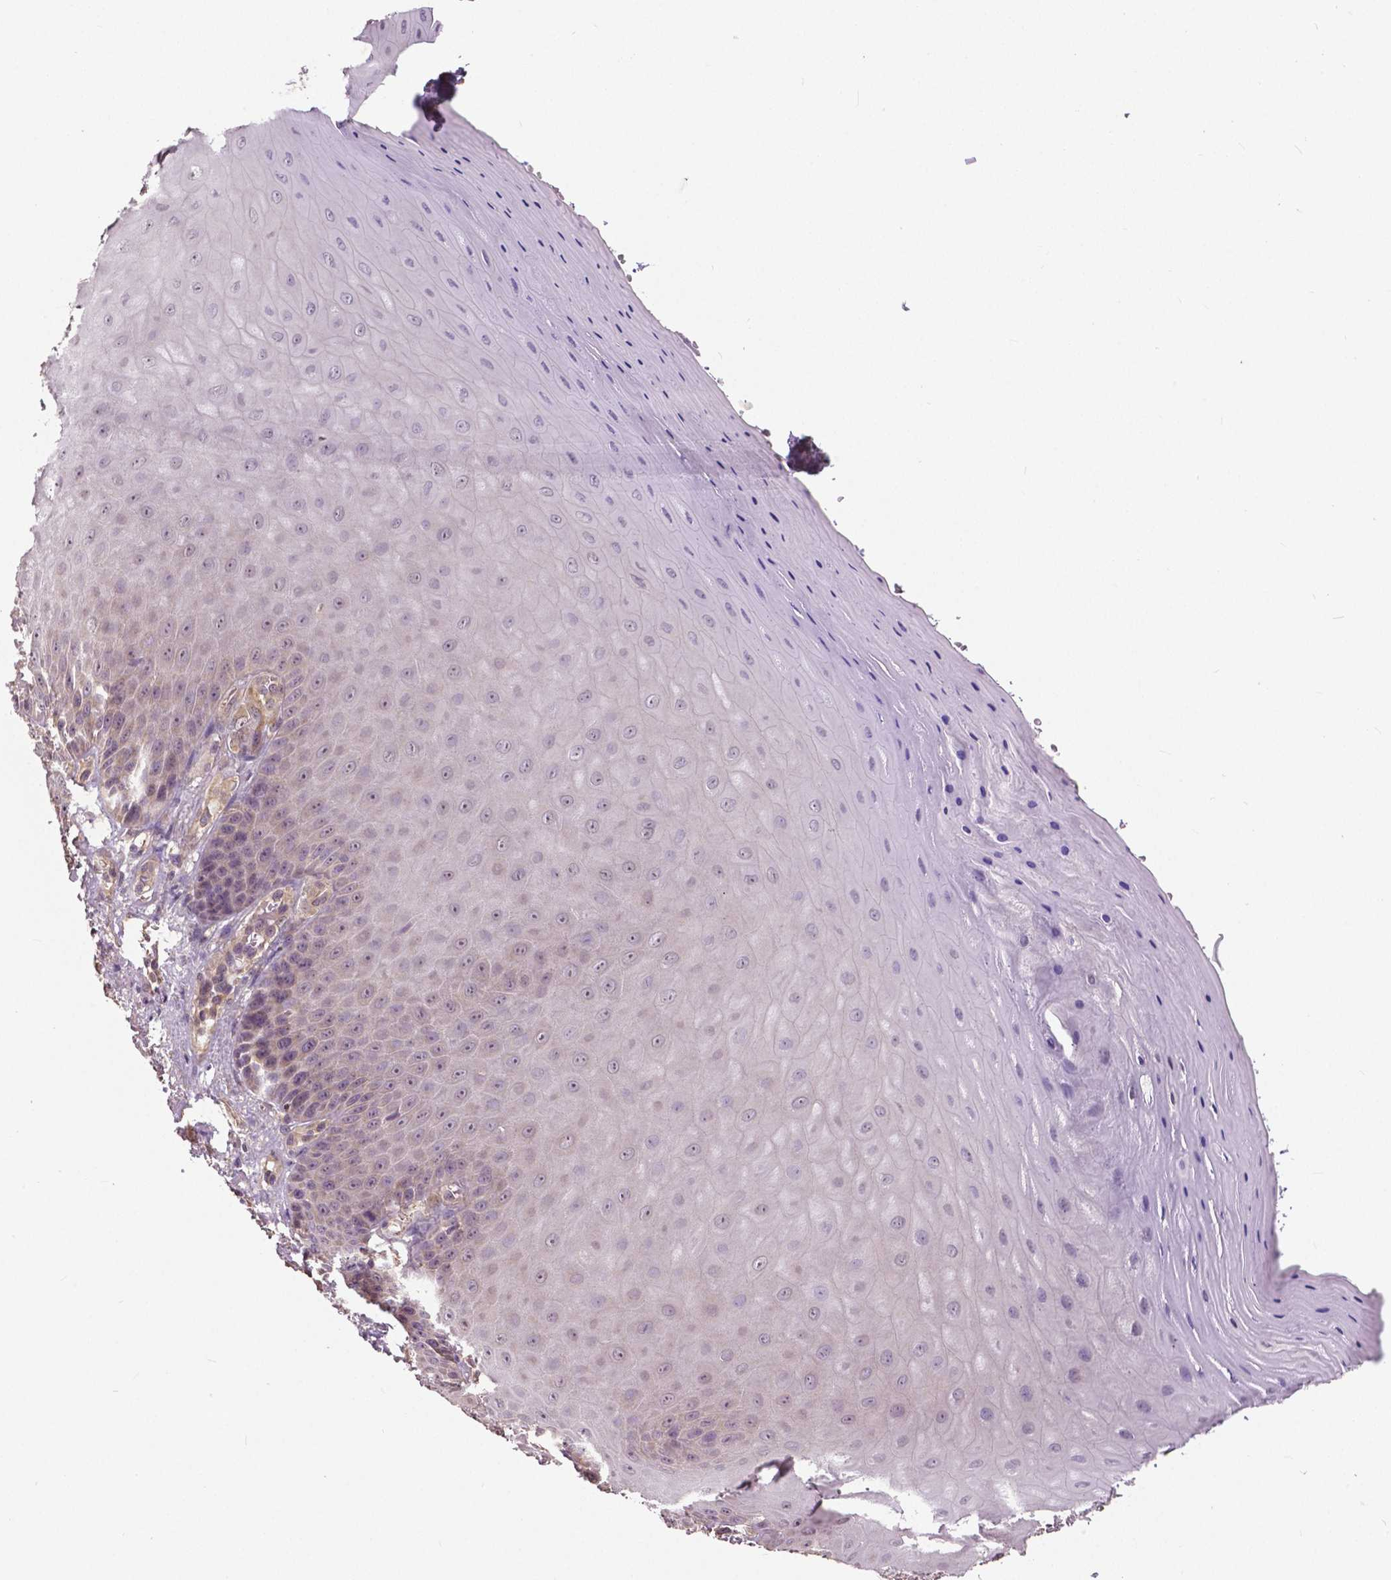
{"staining": {"intensity": "negative", "quantity": "none", "location": "none"}, "tissue": "vagina", "cell_type": "Squamous epithelial cells", "image_type": "normal", "snomed": [{"axis": "morphology", "description": "Normal tissue, NOS"}, {"axis": "topography", "description": "Vagina"}], "caption": "There is no significant expression in squamous epithelial cells of vagina. (DAB (3,3'-diaminobenzidine) immunohistochemistry (IHC) with hematoxylin counter stain).", "gene": "ANXA13", "patient": {"sex": "female", "age": 83}}